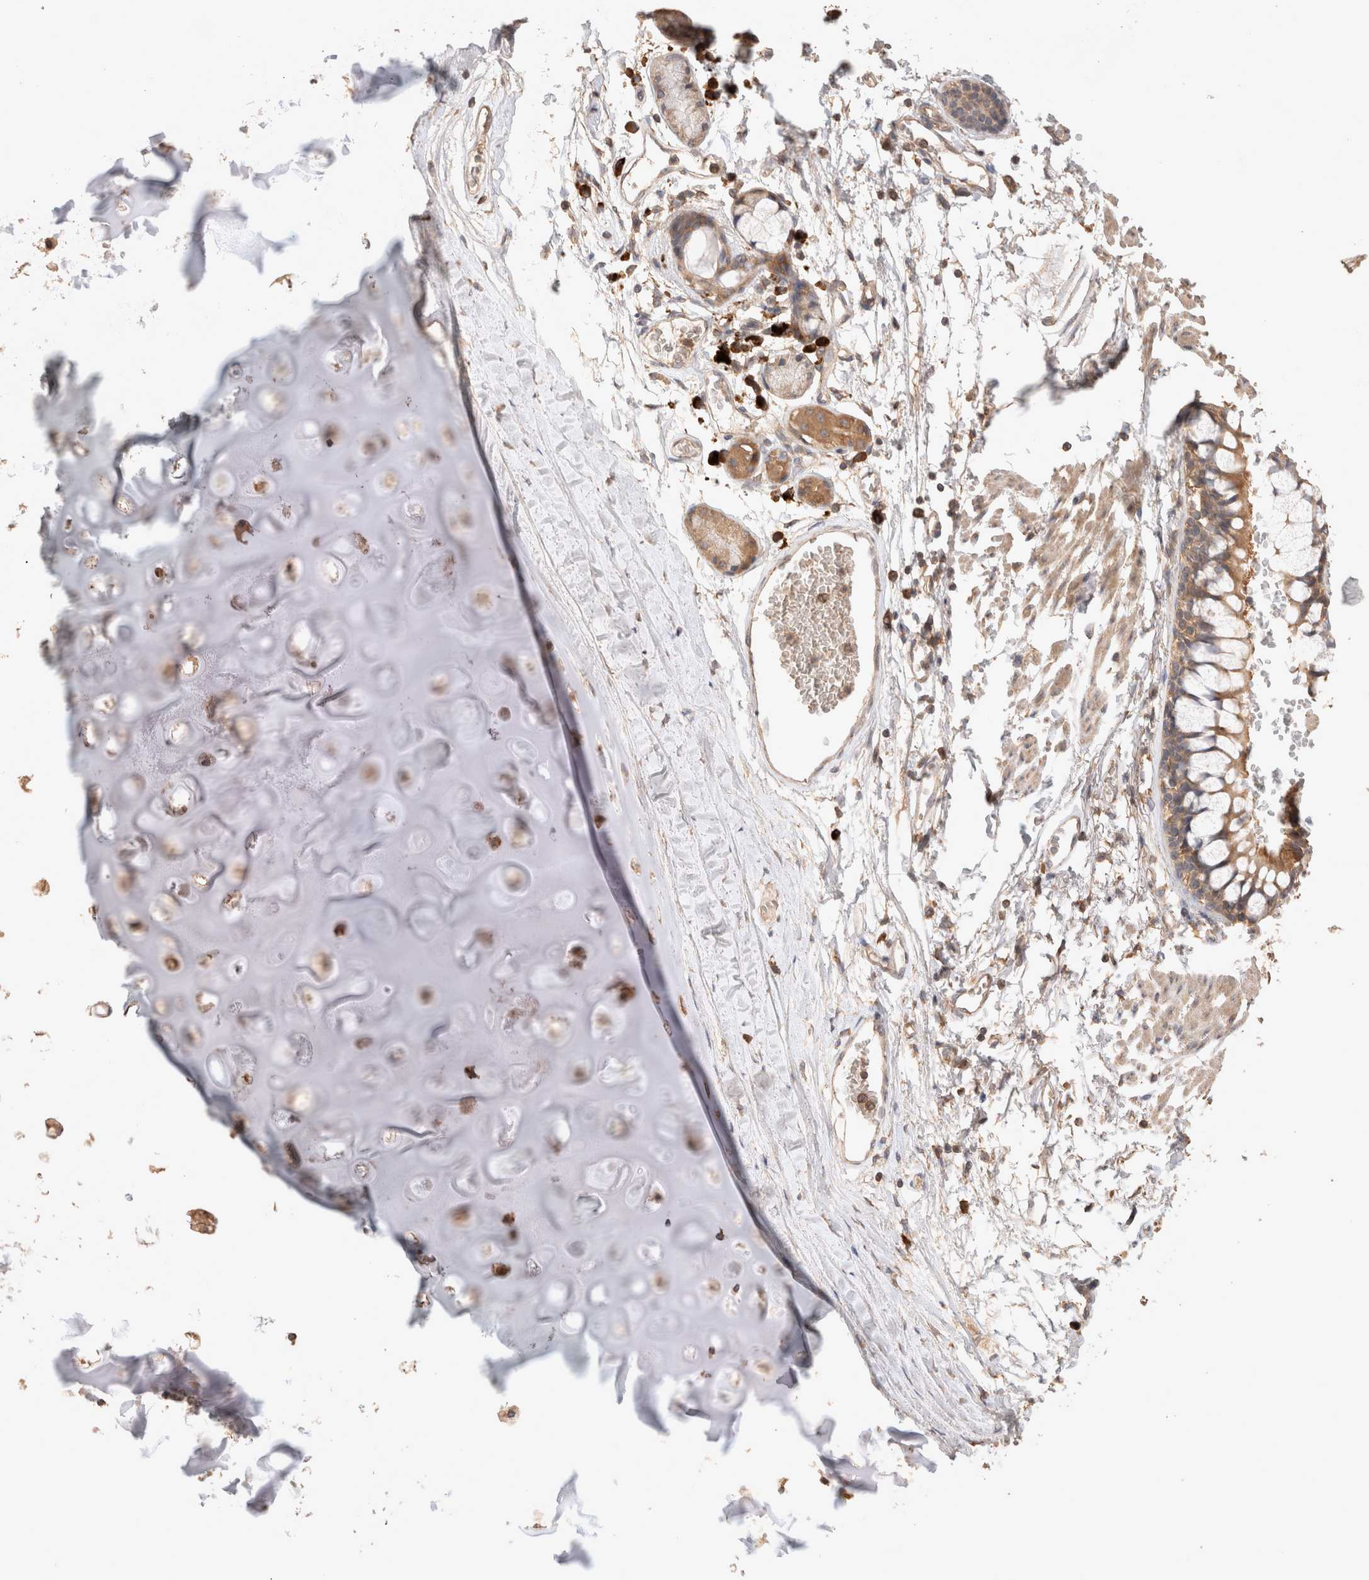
{"staining": {"intensity": "moderate", "quantity": ">75%", "location": "cytoplasmic/membranous"}, "tissue": "adipose tissue", "cell_type": "Adipocytes", "image_type": "normal", "snomed": [{"axis": "morphology", "description": "Normal tissue, NOS"}, {"axis": "topography", "description": "Cartilage tissue"}, {"axis": "topography", "description": "Bronchus"}], "caption": "Adipose tissue stained with immunohistochemistry demonstrates moderate cytoplasmic/membranous positivity in about >75% of adipocytes. Using DAB (brown) and hematoxylin (blue) stains, captured at high magnification using brightfield microscopy.", "gene": "HROB", "patient": {"sex": "female", "age": 73}}